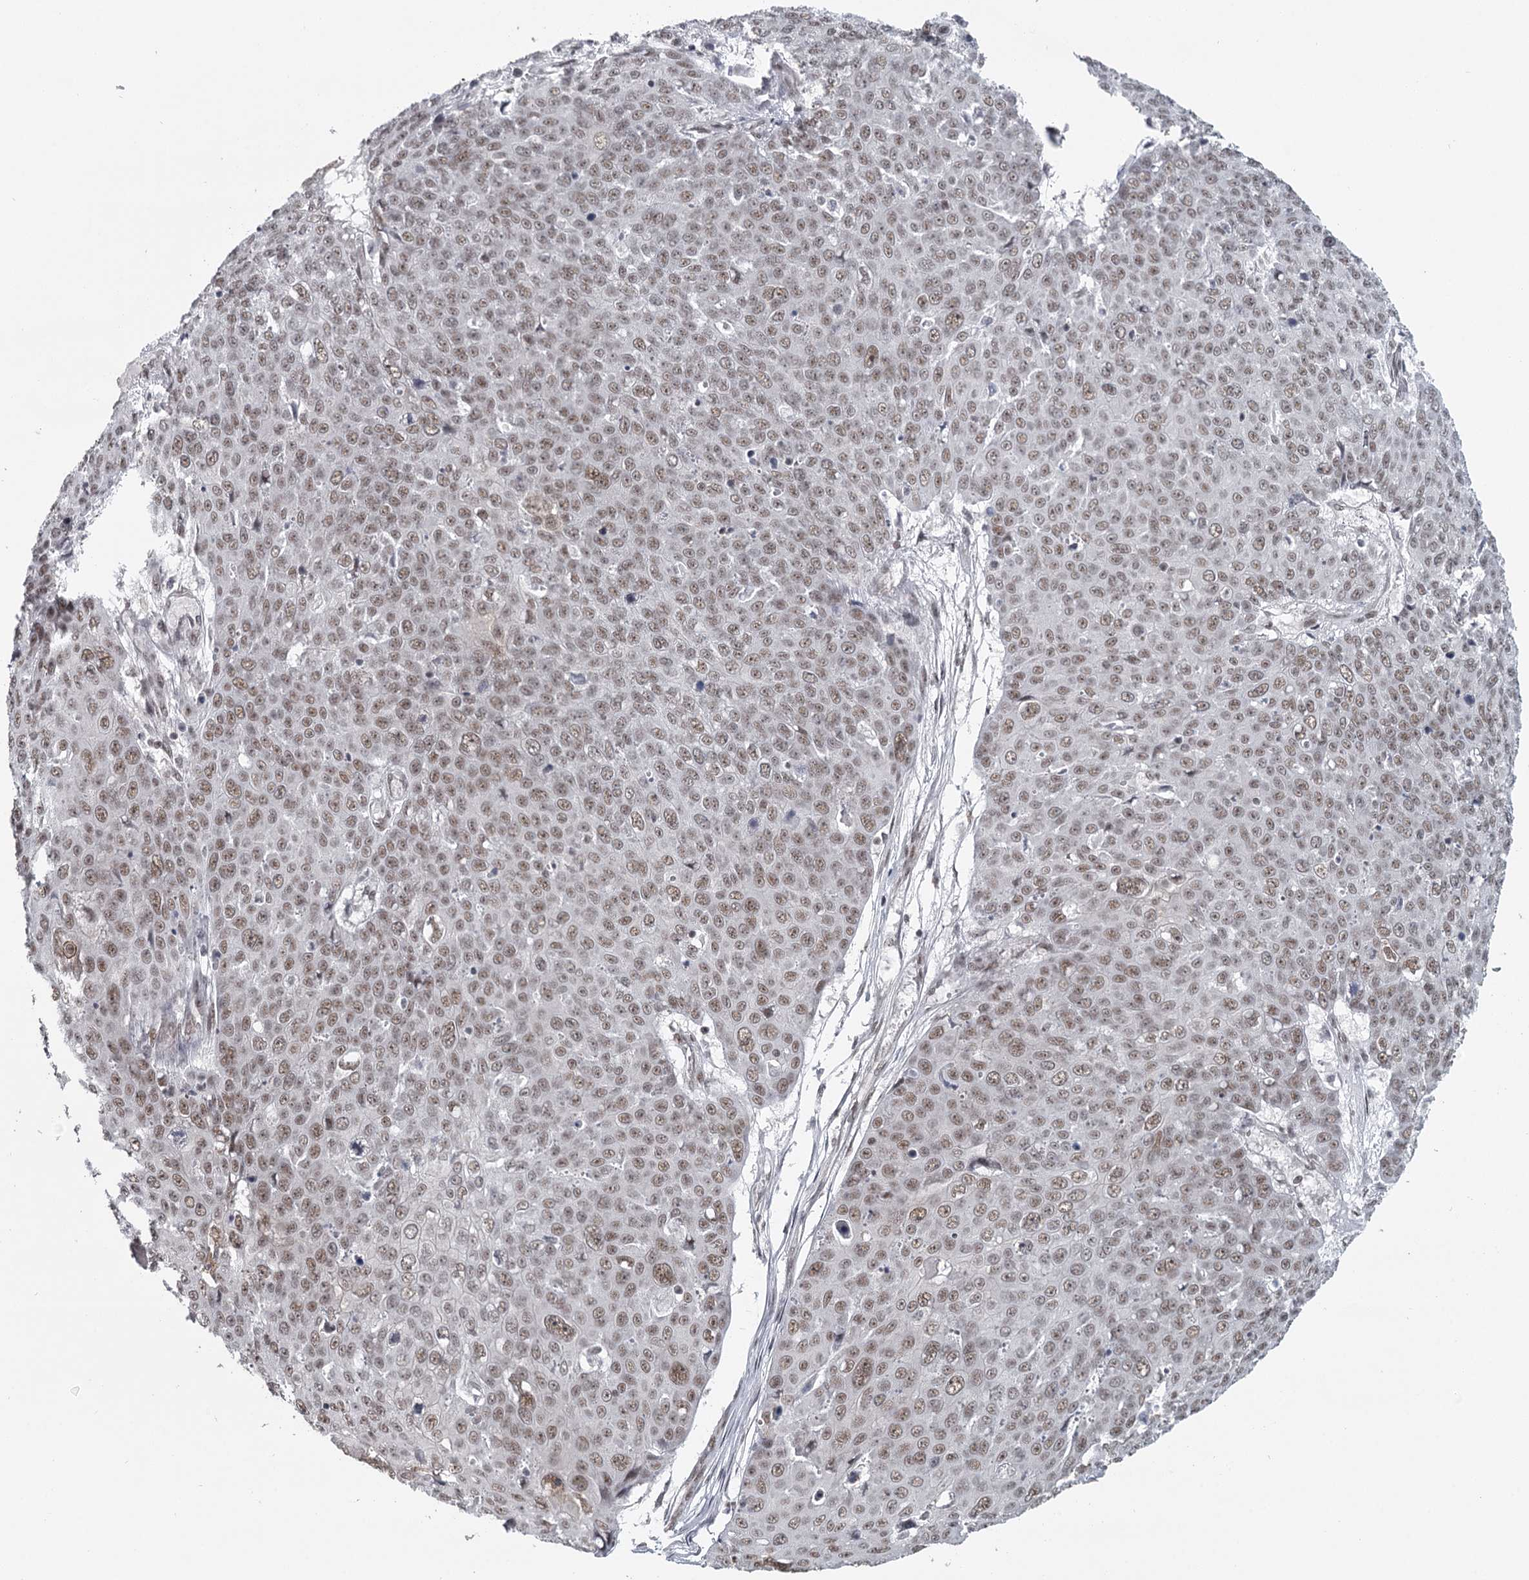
{"staining": {"intensity": "moderate", "quantity": ">75%", "location": "nuclear"}, "tissue": "skin cancer", "cell_type": "Tumor cells", "image_type": "cancer", "snomed": [{"axis": "morphology", "description": "Squamous cell carcinoma, NOS"}, {"axis": "topography", "description": "Skin"}], "caption": "This micrograph reveals skin squamous cell carcinoma stained with IHC to label a protein in brown. The nuclear of tumor cells show moderate positivity for the protein. Nuclei are counter-stained blue.", "gene": "FAM13C", "patient": {"sex": "male", "age": 71}}